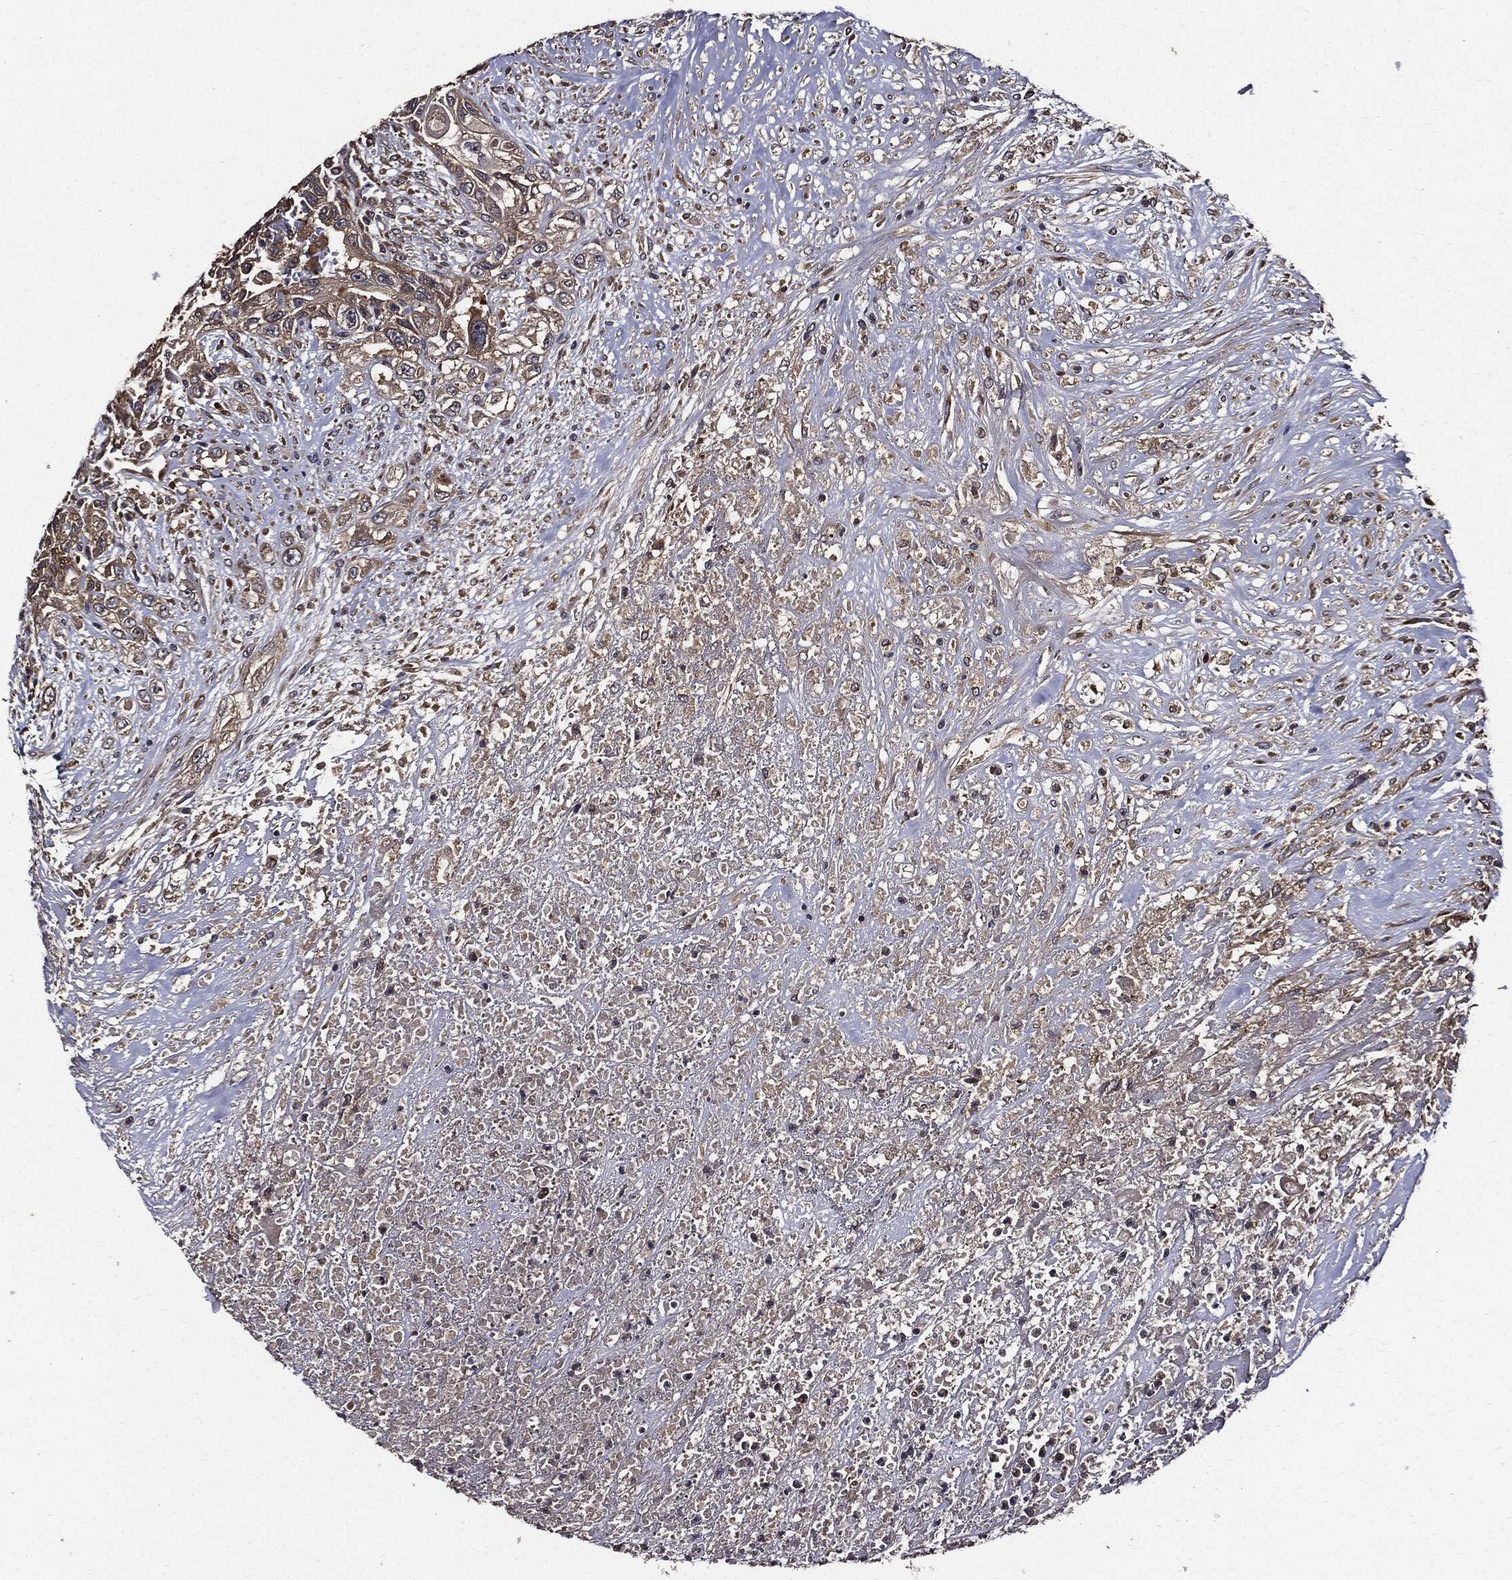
{"staining": {"intensity": "weak", "quantity": "25%-75%", "location": "cytoplasmic/membranous"}, "tissue": "urothelial cancer", "cell_type": "Tumor cells", "image_type": "cancer", "snomed": [{"axis": "morphology", "description": "Urothelial carcinoma, High grade"}, {"axis": "topography", "description": "Urinary bladder"}], "caption": "High-grade urothelial carcinoma tissue shows weak cytoplasmic/membranous staining in about 25%-75% of tumor cells", "gene": "HTT", "patient": {"sex": "female", "age": 56}}